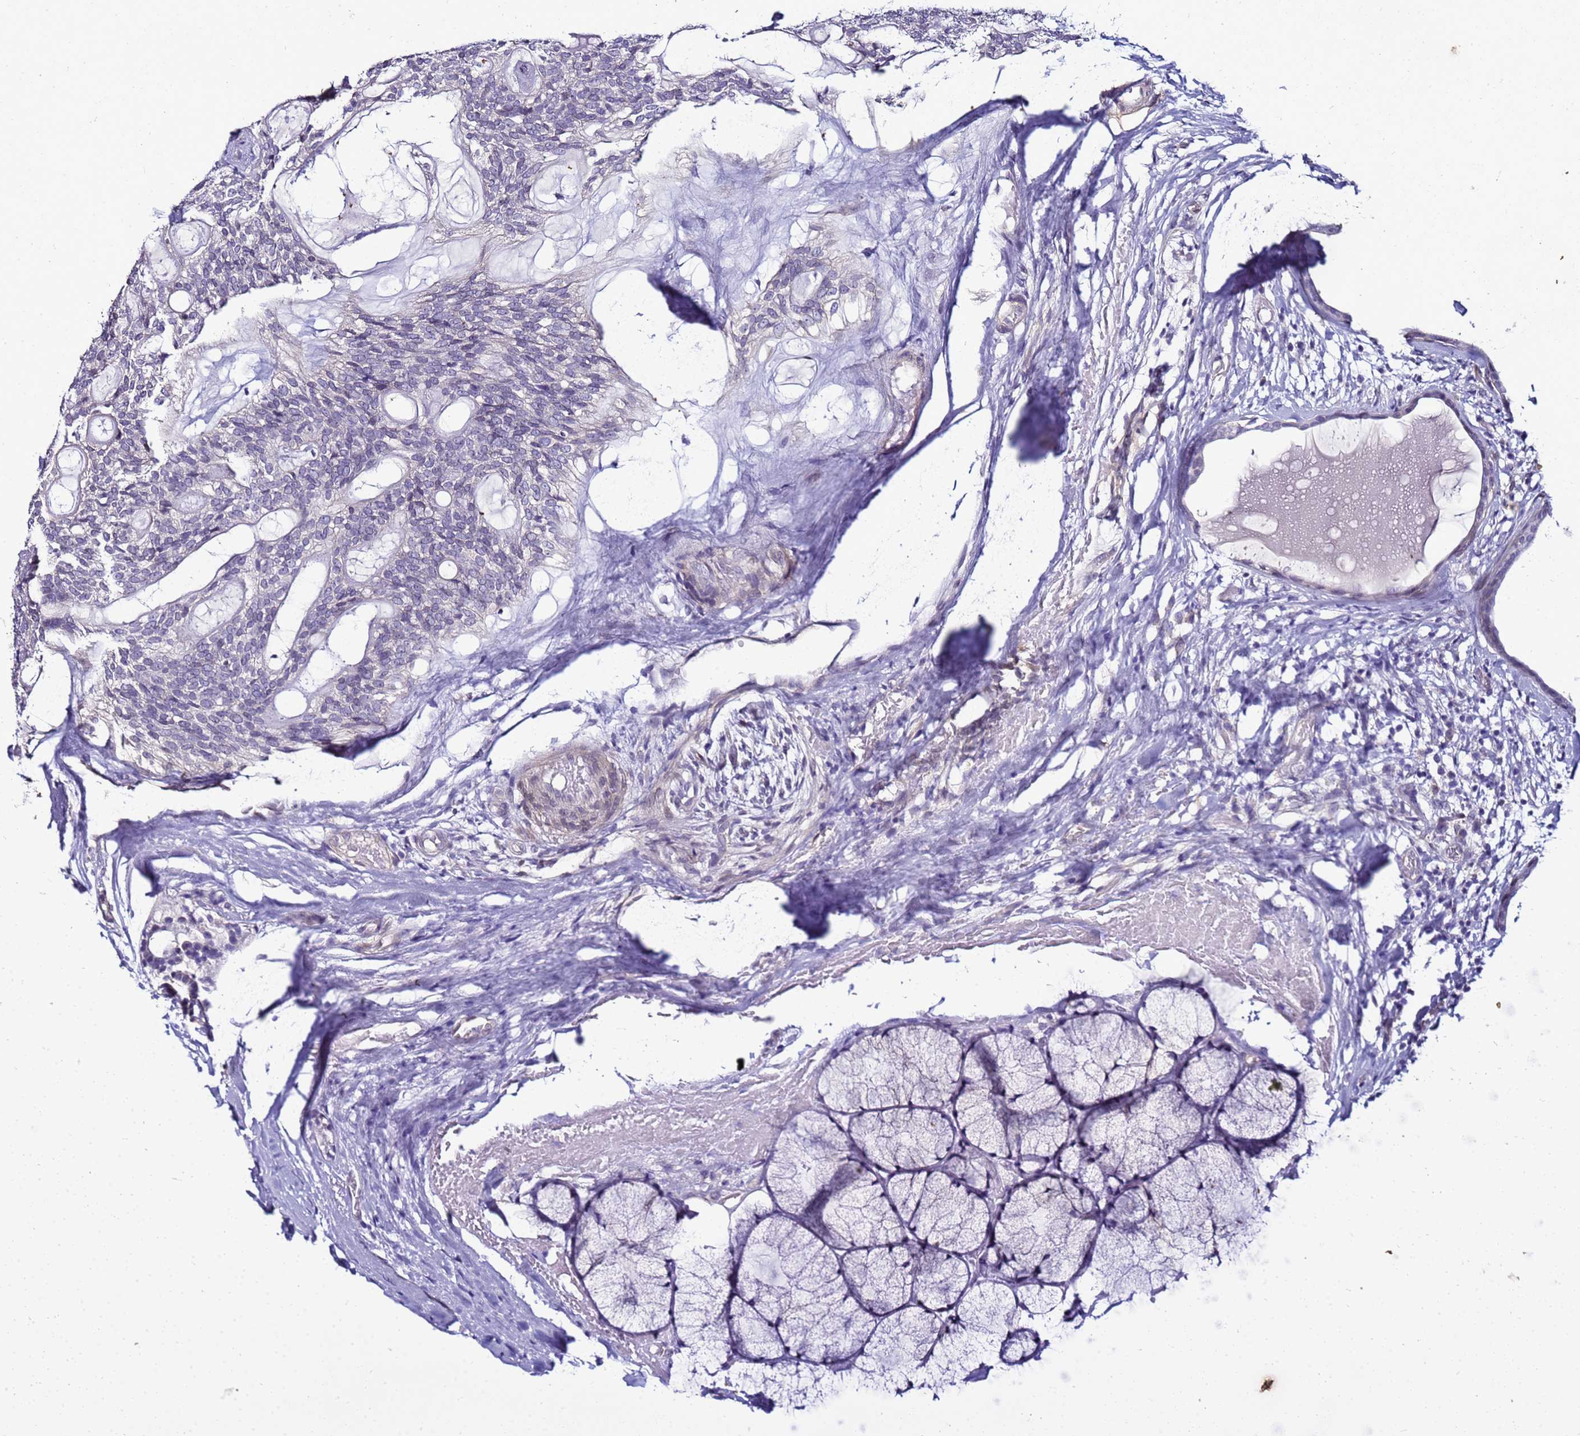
{"staining": {"intensity": "negative", "quantity": "none", "location": "none"}, "tissue": "head and neck cancer", "cell_type": "Tumor cells", "image_type": "cancer", "snomed": [{"axis": "morphology", "description": "Adenocarcinoma, NOS"}, {"axis": "topography", "description": "Head-Neck"}], "caption": "Protein analysis of head and neck adenocarcinoma exhibits no significant staining in tumor cells.", "gene": "FAM166B", "patient": {"sex": "male", "age": 66}}